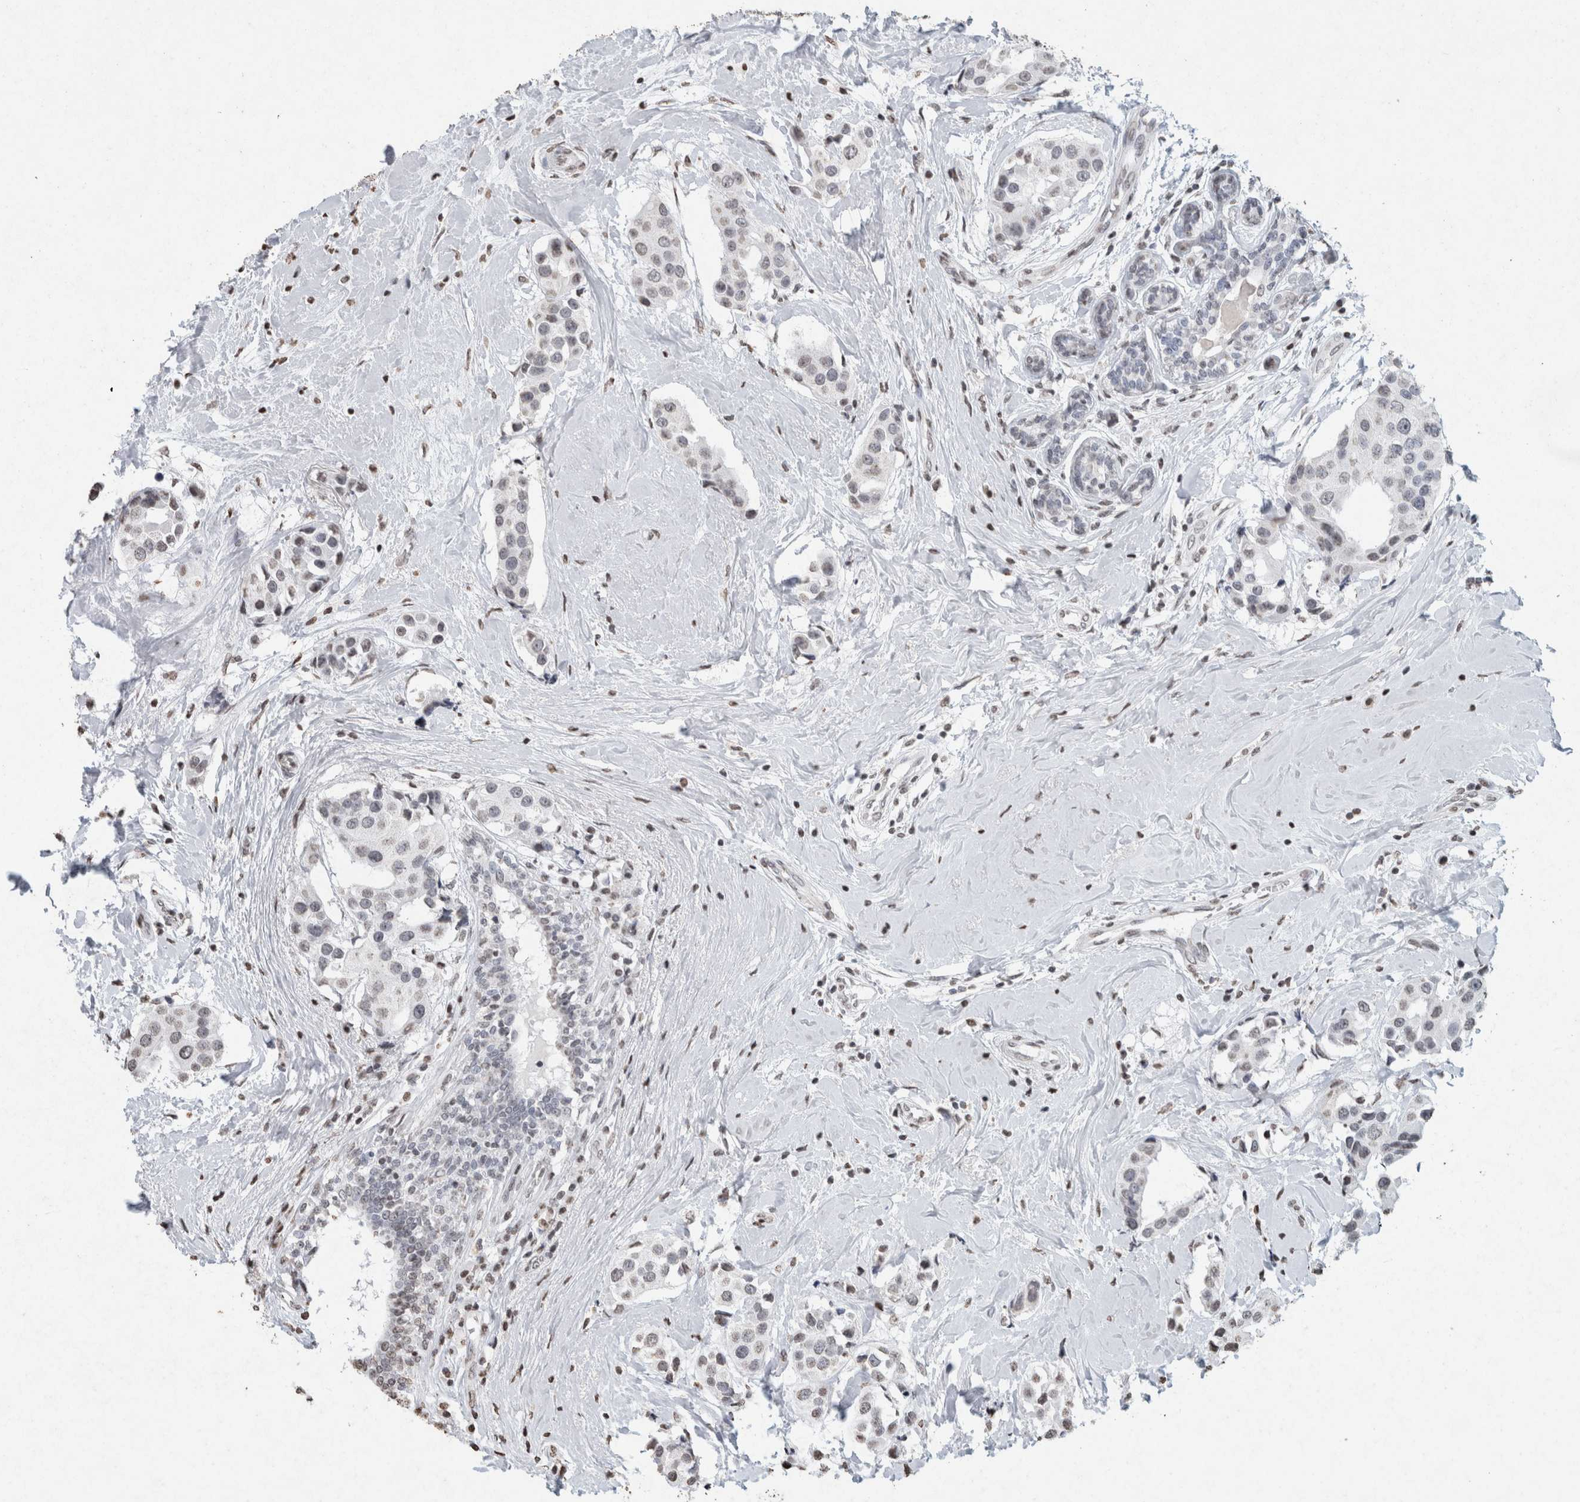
{"staining": {"intensity": "weak", "quantity": "<25%", "location": "nuclear"}, "tissue": "breast cancer", "cell_type": "Tumor cells", "image_type": "cancer", "snomed": [{"axis": "morphology", "description": "Normal tissue, NOS"}, {"axis": "morphology", "description": "Duct carcinoma"}, {"axis": "topography", "description": "Breast"}], "caption": "Tumor cells are negative for brown protein staining in breast cancer (infiltrating ductal carcinoma).", "gene": "CNTN1", "patient": {"sex": "female", "age": 39}}